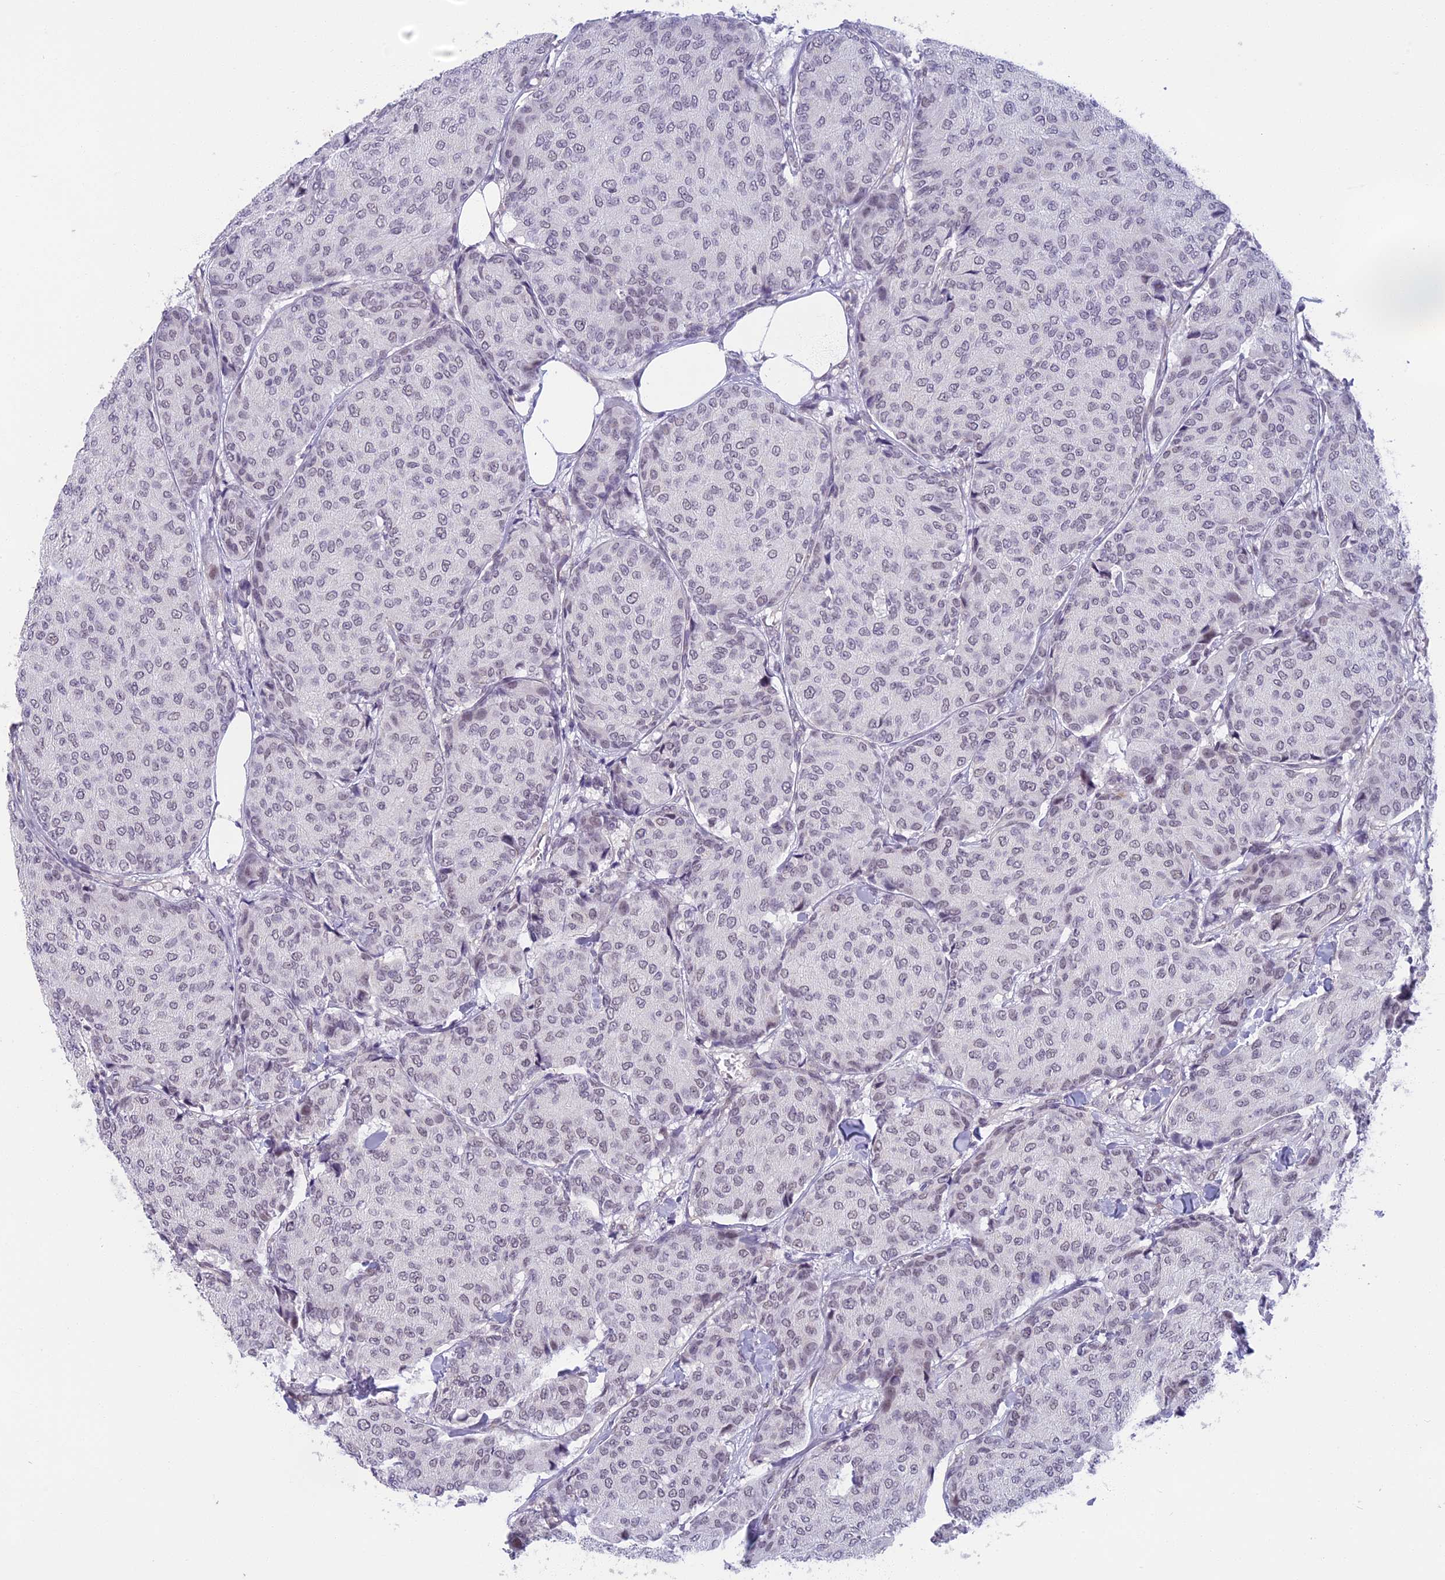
{"staining": {"intensity": "negative", "quantity": "none", "location": "none"}, "tissue": "breast cancer", "cell_type": "Tumor cells", "image_type": "cancer", "snomed": [{"axis": "morphology", "description": "Duct carcinoma"}, {"axis": "topography", "description": "Breast"}], "caption": "Human breast cancer stained for a protein using immunohistochemistry displays no positivity in tumor cells.", "gene": "MORF4L1", "patient": {"sex": "female", "age": 75}}